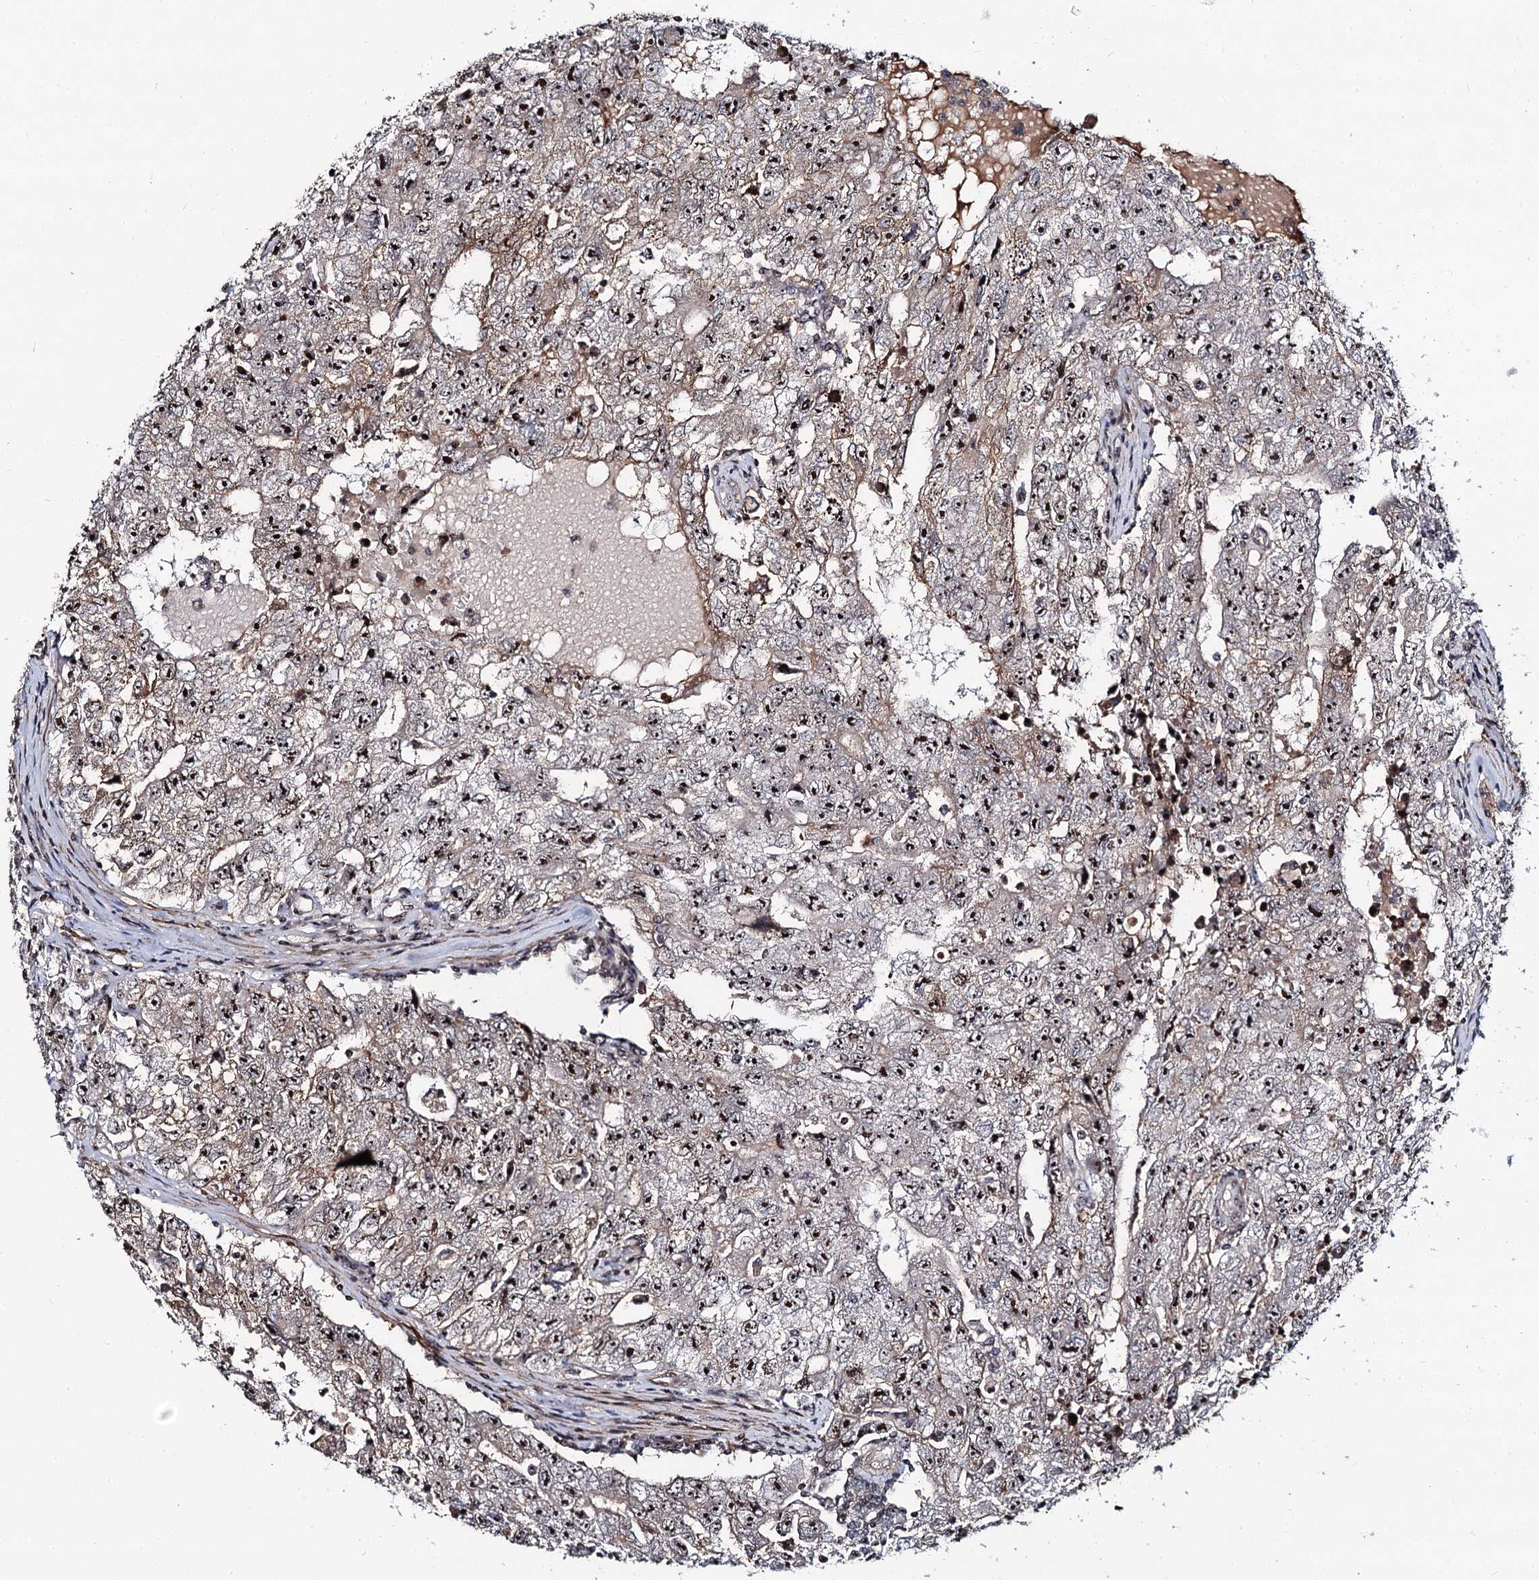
{"staining": {"intensity": "strong", "quantity": ">75%", "location": "nuclear"}, "tissue": "testis cancer", "cell_type": "Tumor cells", "image_type": "cancer", "snomed": [{"axis": "morphology", "description": "Carcinoma, Embryonal, NOS"}, {"axis": "topography", "description": "Testis"}], "caption": "An immunohistochemistry image of tumor tissue is shown. Protein staining in brown shows strong nuclear positivity in testis embryonal carcinoma within tumor cells. The staining was performed using DAB to visualize the protein expression in brown, while the nuclei were stained in blue with hematoxylin (Magnification: 20x).", "gene": "SUPT20H", "patient": {"sex": "male", "age": 17}}